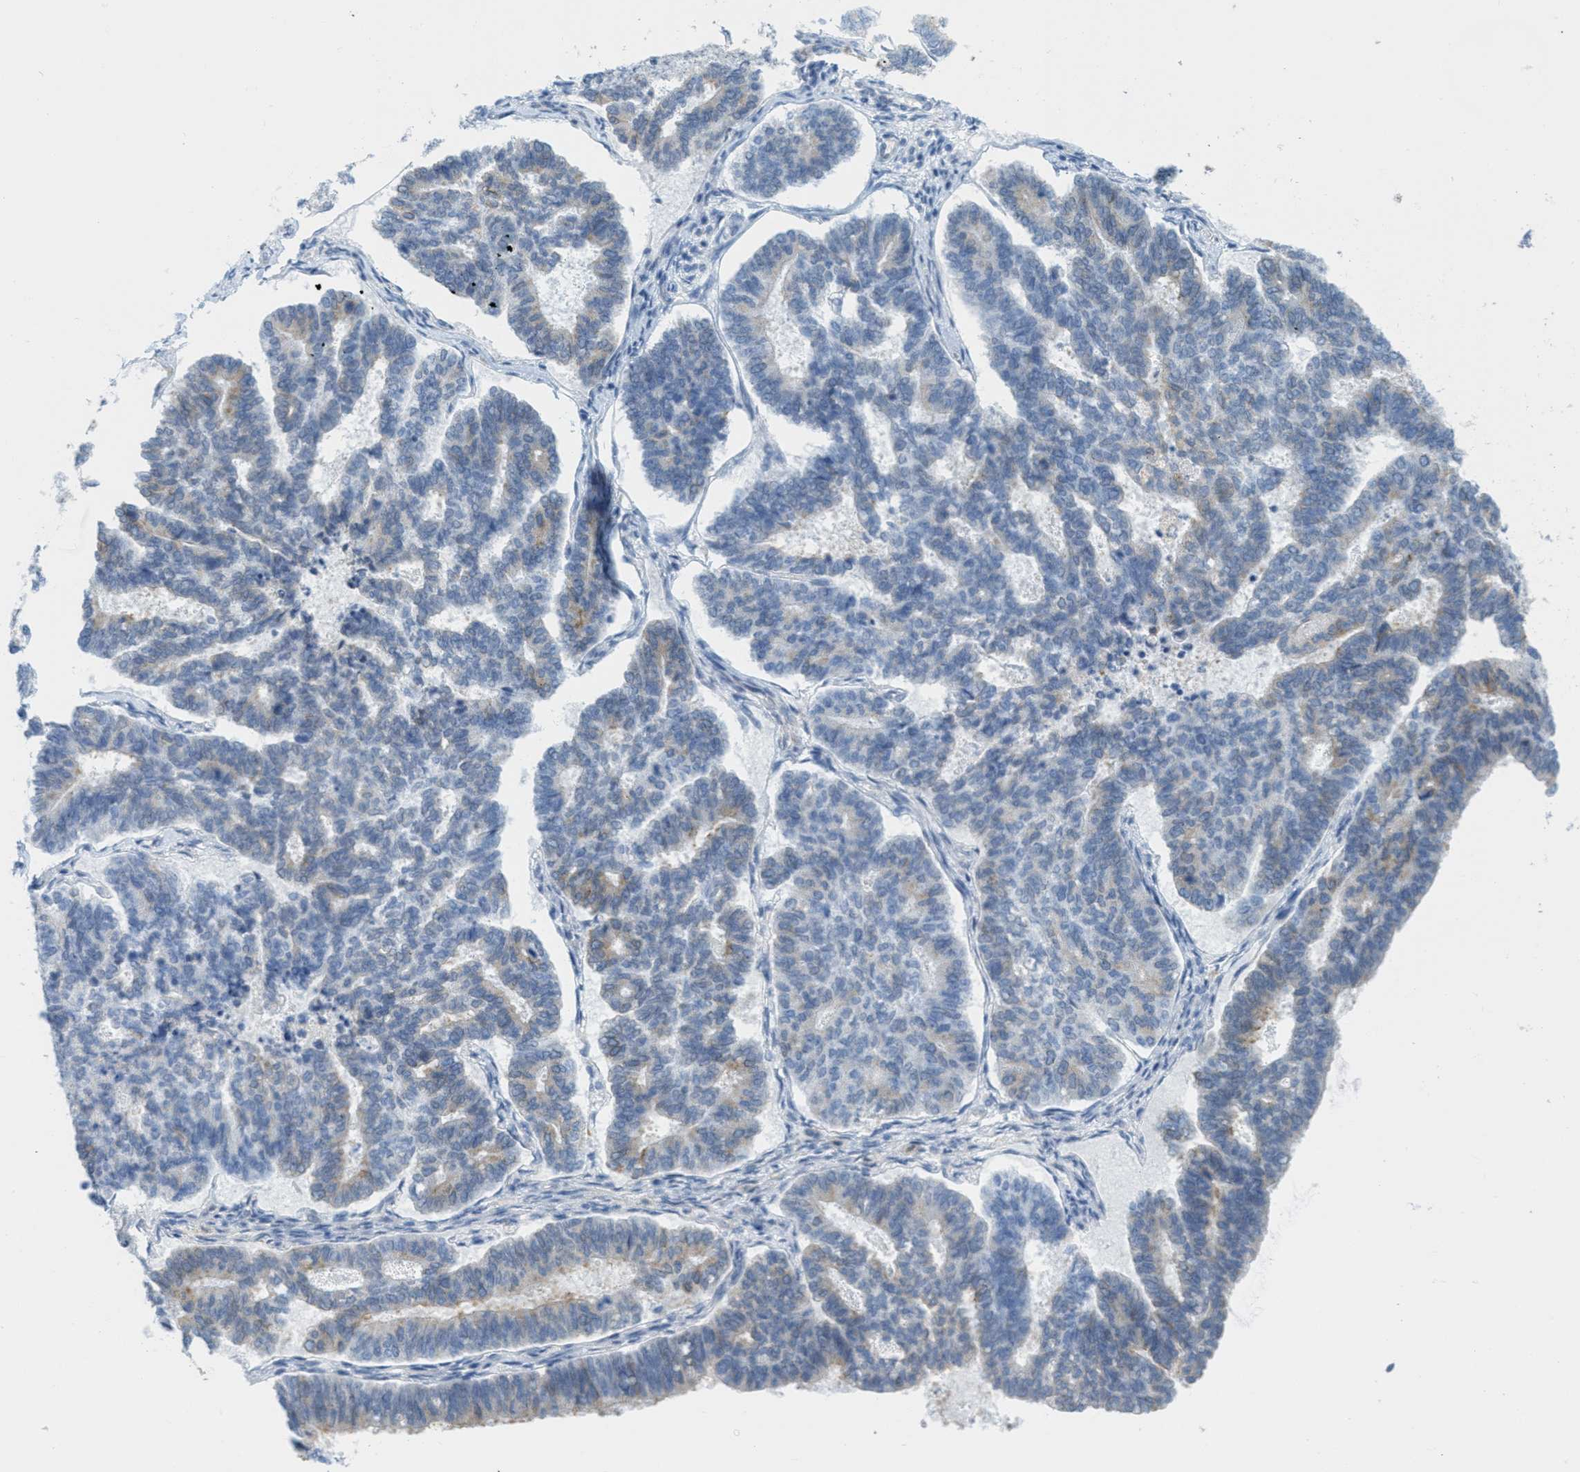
{"staining": {"intensity": "weak", "quantity": "<25%", "location": "cytoplasmic/membranous"}, "tissue": "endometrial cancer", "cell_type": "Tumor cells", "image_type": "cancer", "snomed": [{"axis": "morphology", "description": "Adenocarcinoma, NOS"}, {"axis": "topography", "description": "Endometrium"}], "caption": "High magnification brightfield microscopy of endometrial cancer (adenocarcinoma) stained with DAB (3,3'-diaminobenzidine) (brown) and counterstained with hematoxylin (blue): tumor cells show no significant positivity.", "gene": "TEX264", "patient": {"sex": "female", "age": 70}}